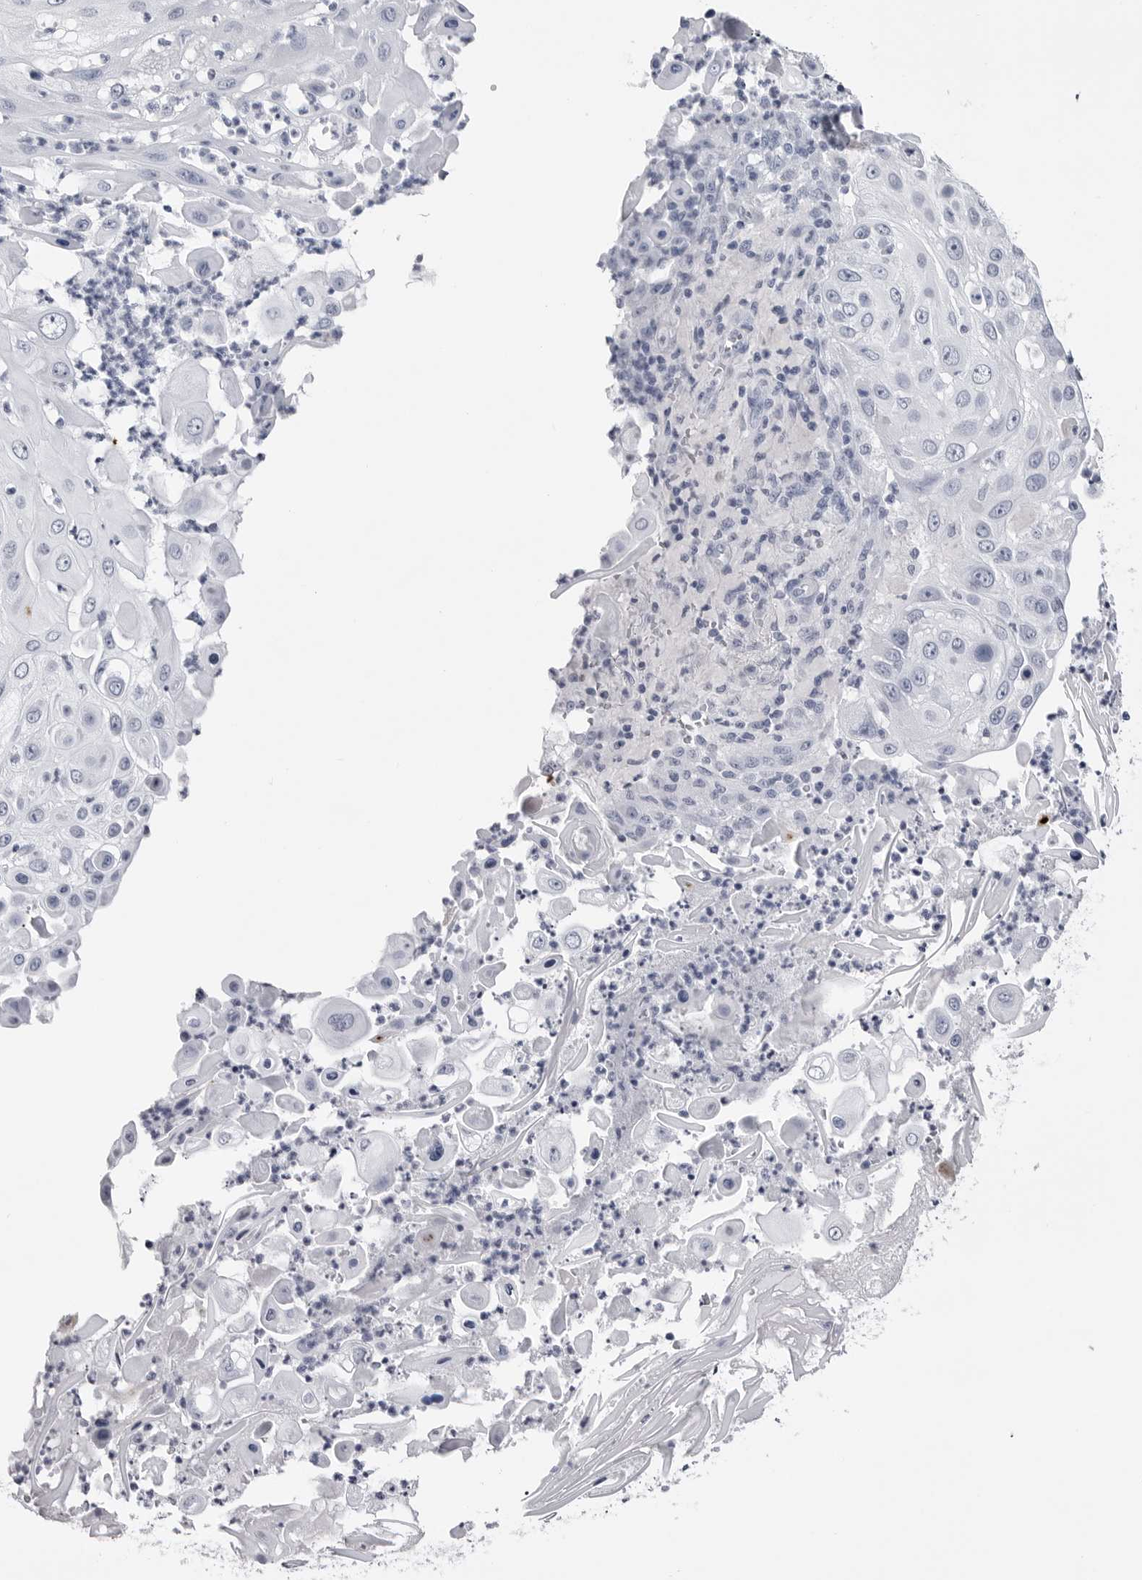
{"staining": {"intensity": "negative", "quantity": "none", "location": "none"}, "tissue": "skin cancer", "cell_type": "Tumor cells", "image_type": "cancer", "snomed": [{"axis": "morphology", "description": "Squamous cell carcinoma, NOS"}, {"axis": "topography", "description": "Skin"}], "caption": "Immunohistochemistry (IHC) histopathology image of human skin cancer stained for a protein (brown), which demonstrates no expression in tumor cells.", "gene": "COL26A1", "patient": {"sex": "female", "age": 44}}